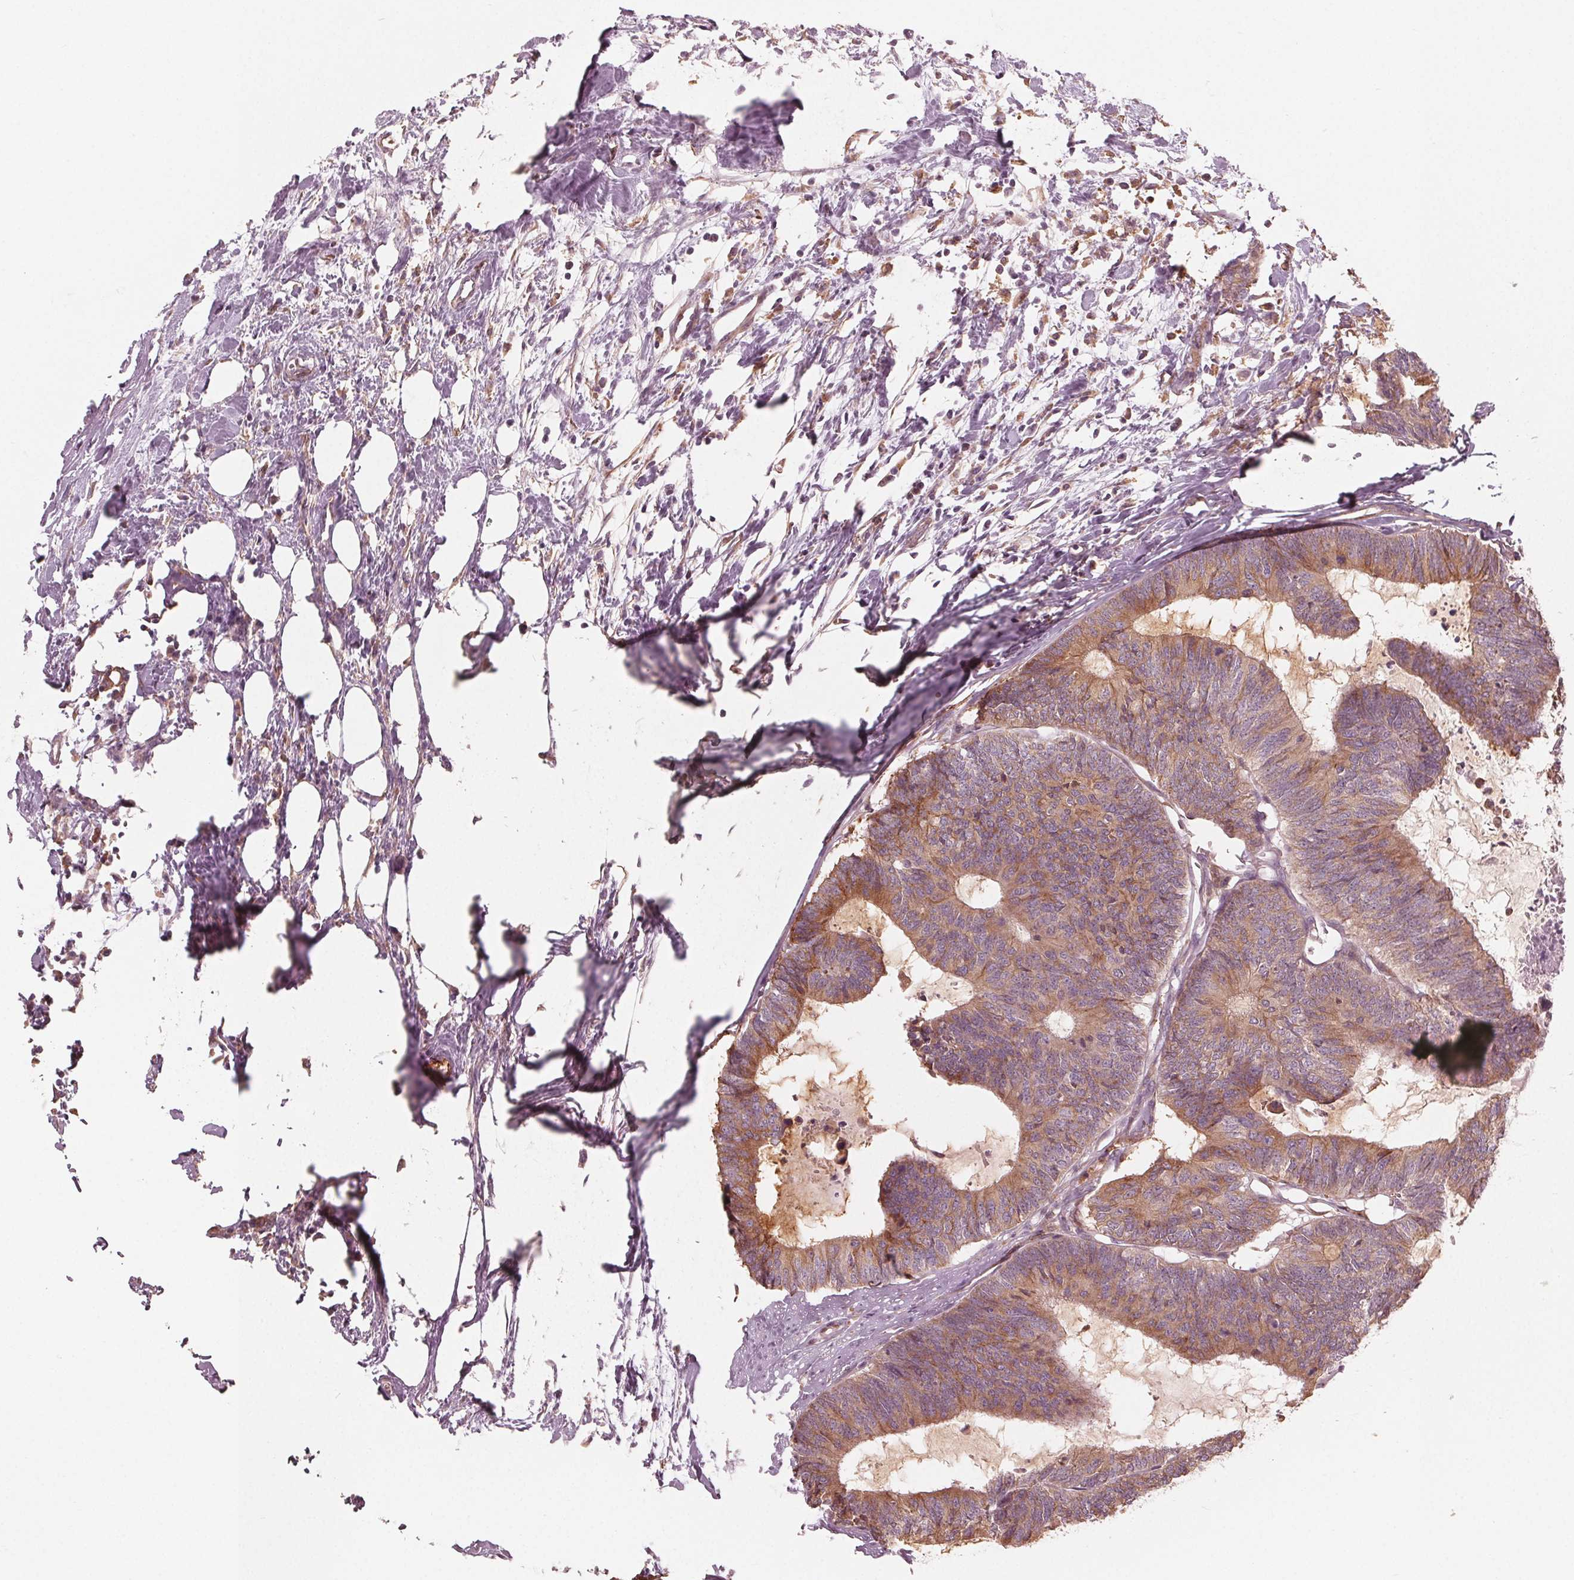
{"staining": {"intensity": "moderate", "quantity": ">75%", "location": "cytoplasmic/membranous"}, "tissue": "colorectal cancer", "cell_type": "Tumor cells", "image_type": "cancer", "snomed": [{"axis": "morphology", "description": "Adenocarcinoma, NOS"}, {"axis": "topography", "description": "Colon"}, {"axis": "topography", "description": "Rectum"}], "caption": "A brown stain labels moderate cytoplasmic/membranous staining of a protein in colorectal cancer tumor cells. (DAB (3,3'-diaminobenzidine) IHC, brown staining for protein, blue staining for nuclei).", "gene": "MIER3", "patient": {"sex": "male", "age": 57}}